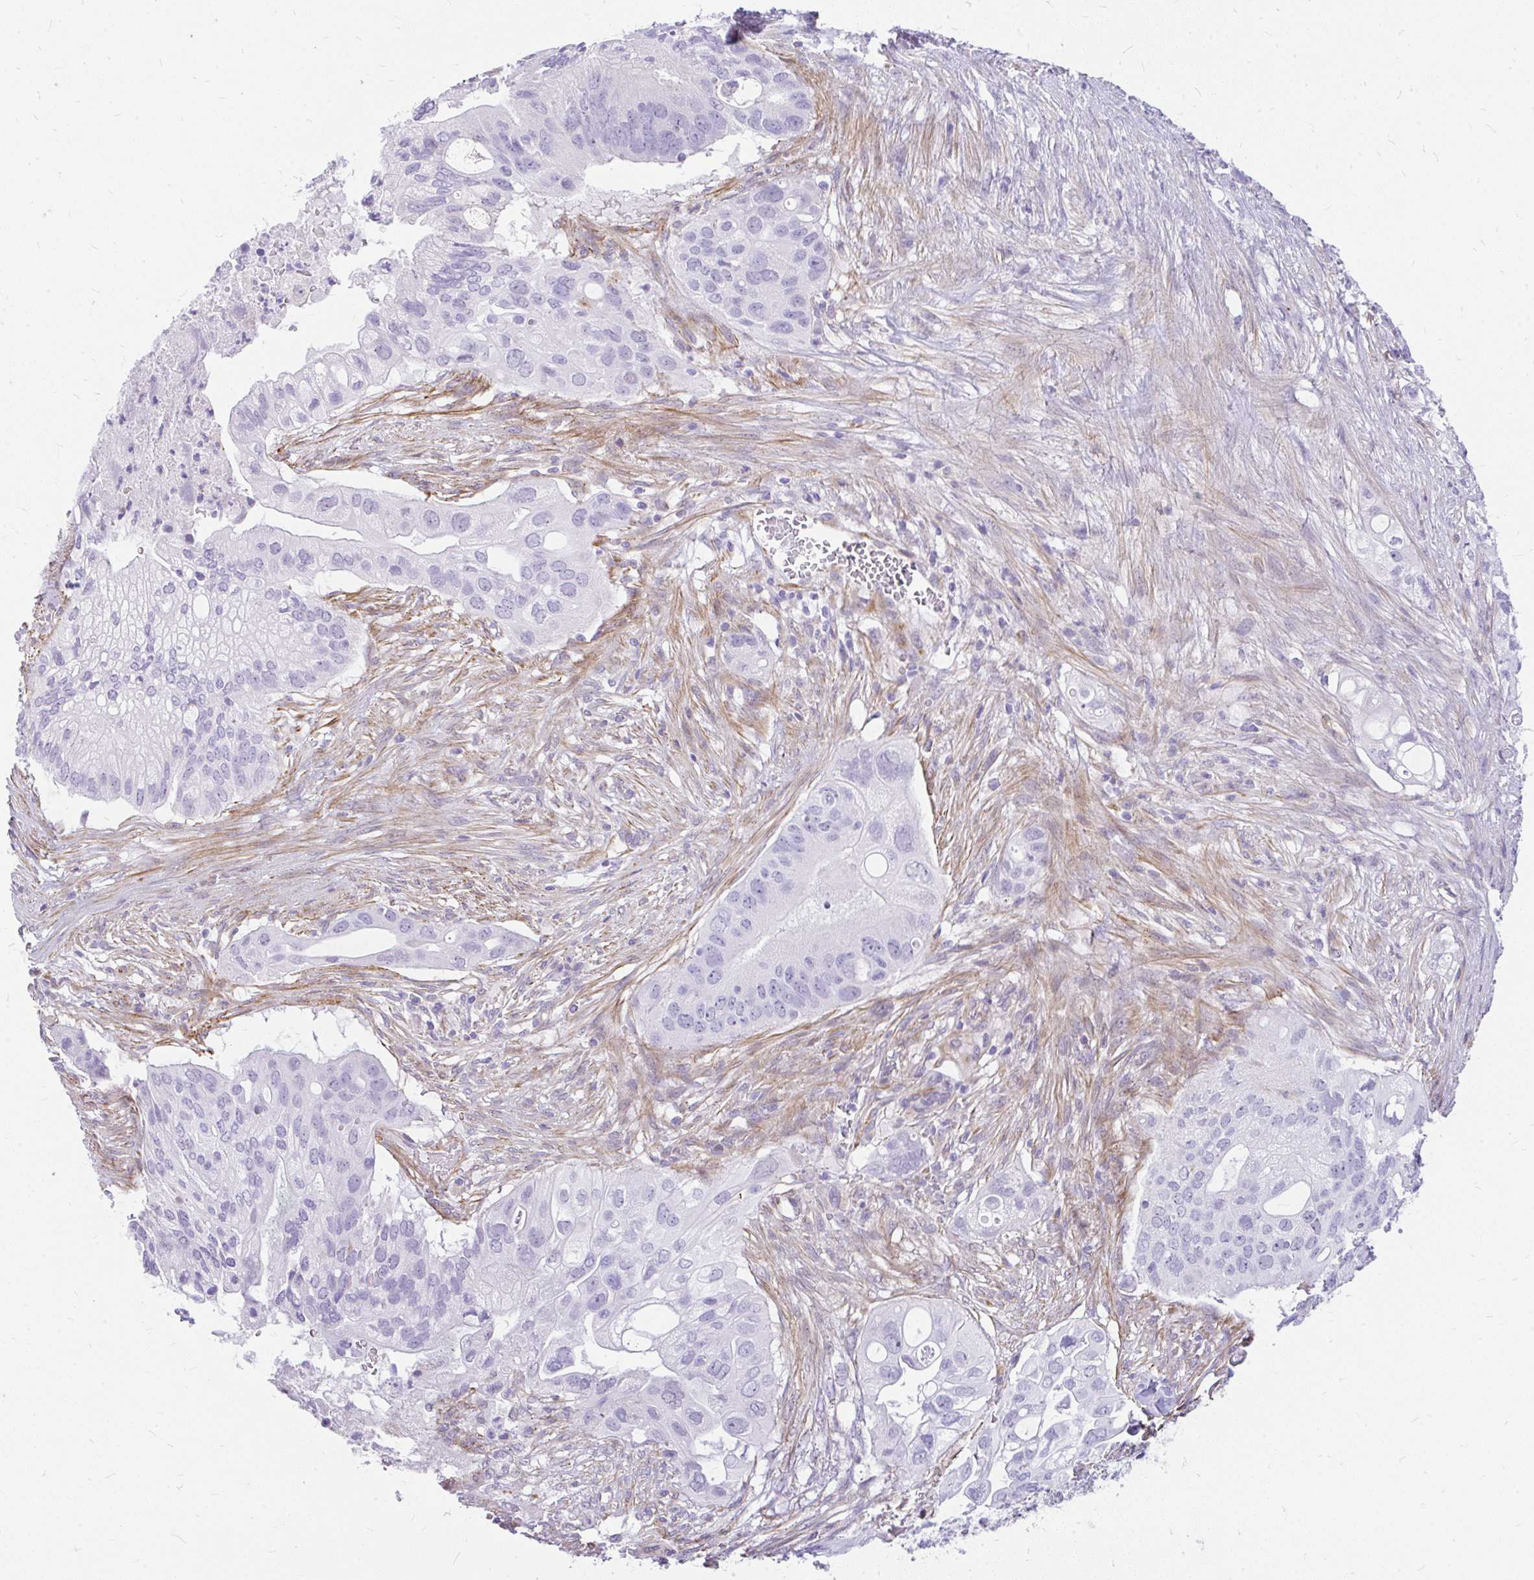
{"staining": {"intensity": "negative", "quantity": "none", "location": "none"}, "tissue": "pancreatic cancer", "cell_type": "Tumor cells", "image_type": "cancer", "snomed": [{"axis": "morphology", "description": "Adenocarcinoma, NOS"}, {"axis": "topography", "description": "Pancreas"}], "caption": "There is no significant positivity in tumor cells of pancreatic cancer.", "gene": "FAM83C", "patient": {"sex": "female", "age": 72}}